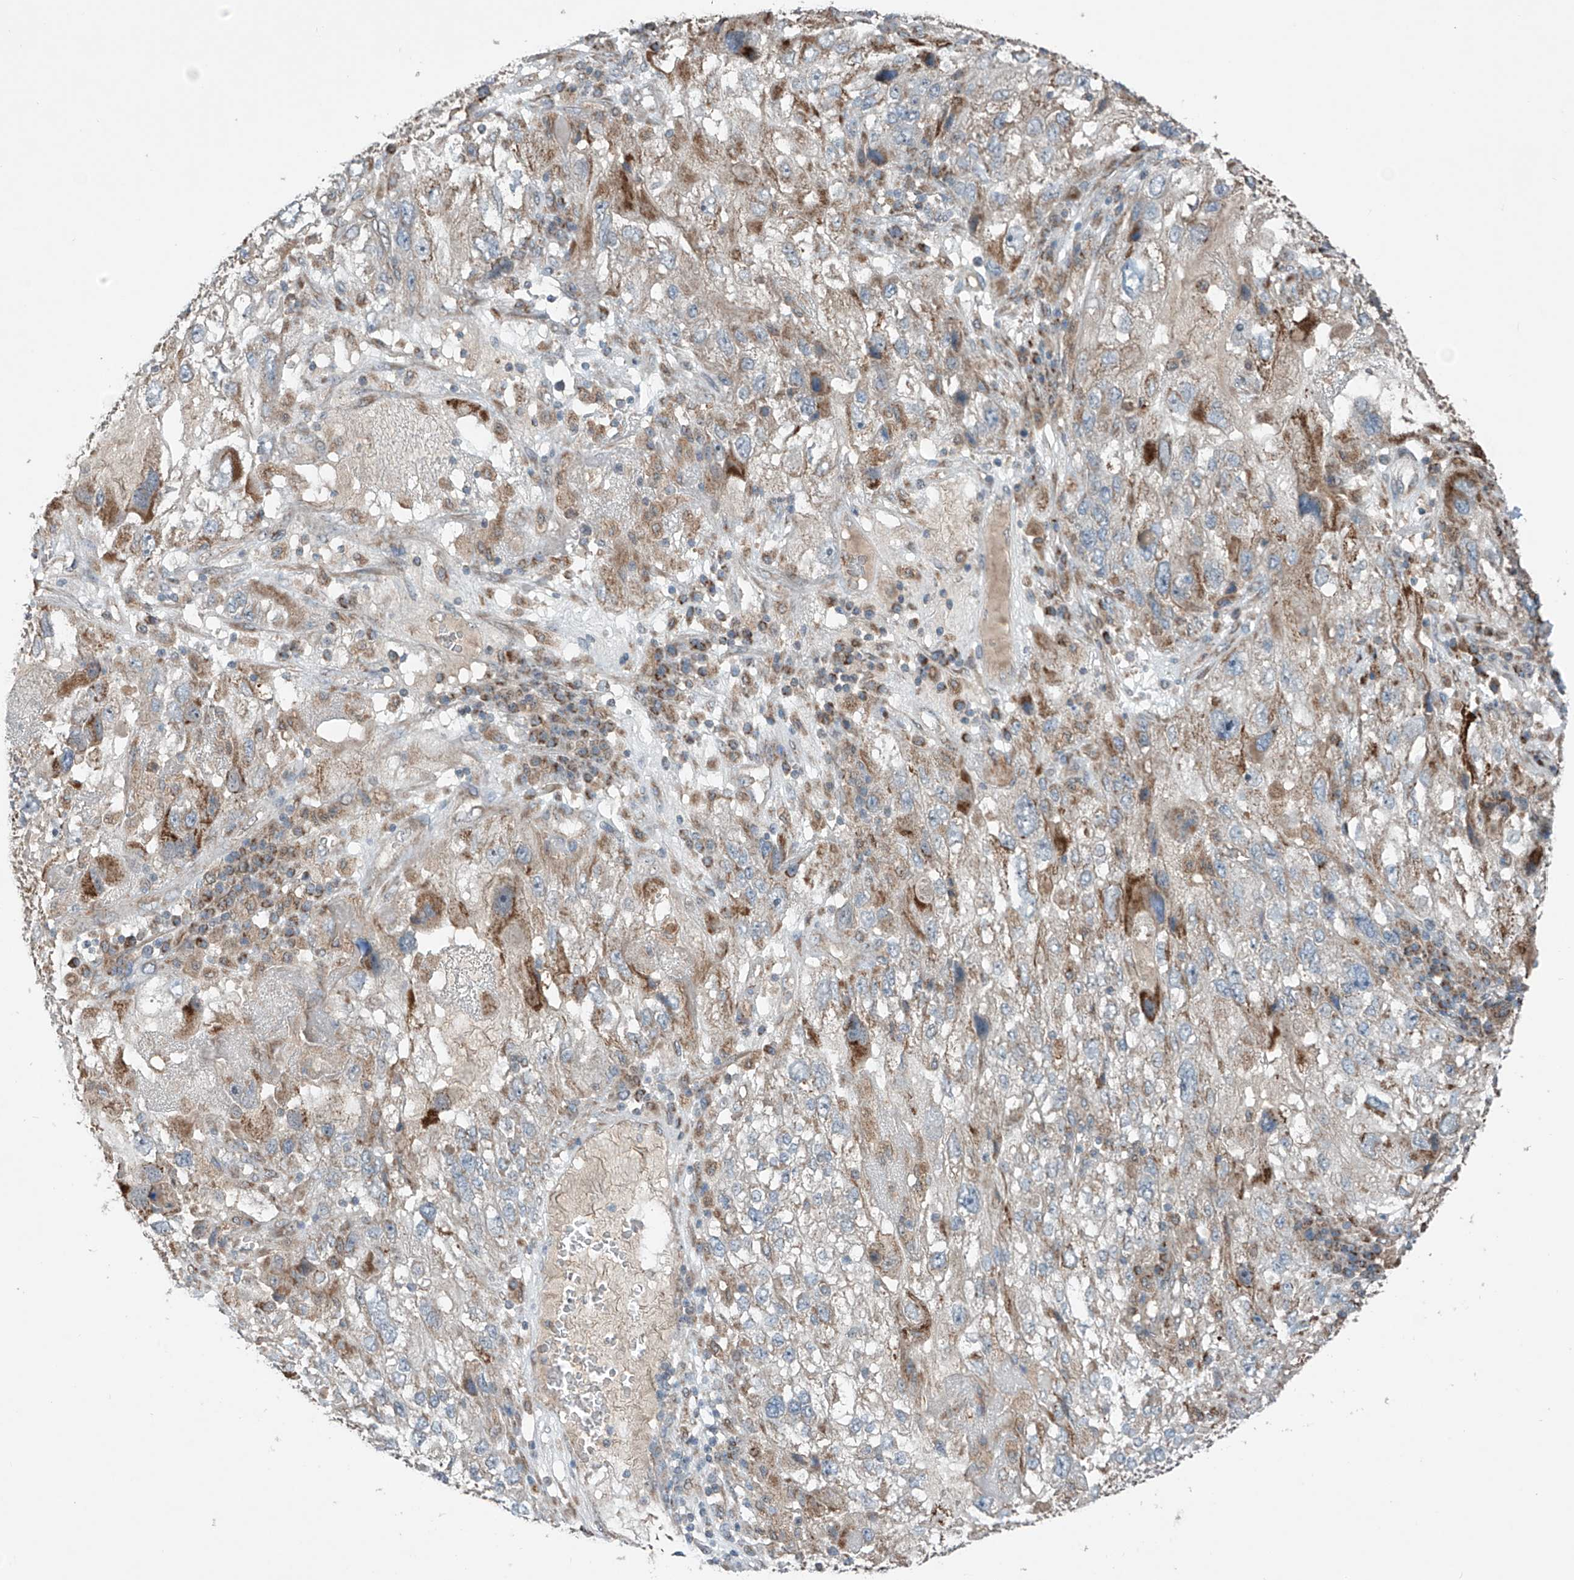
{"staining": {"intensity": "moderate", "quantity": "<25%", "location": "cytoplasmic/membranous"}, "tissue": "endometrial cancer", "cell_type": "Tumor cells", "image_type": "cancer", "snomed": [{"axis": "morphology", "description": "Adenocarcinoma, NOS"}, {"axis": "topography", "description": "Endometrium"}], "caption": "A brown stain shows moderate cytoplasmic/membranous positivity of a protein in endometrial cancer tumor cells.", "gene": "SAMD3", "patient": {"sex": "female", "age": 49}}